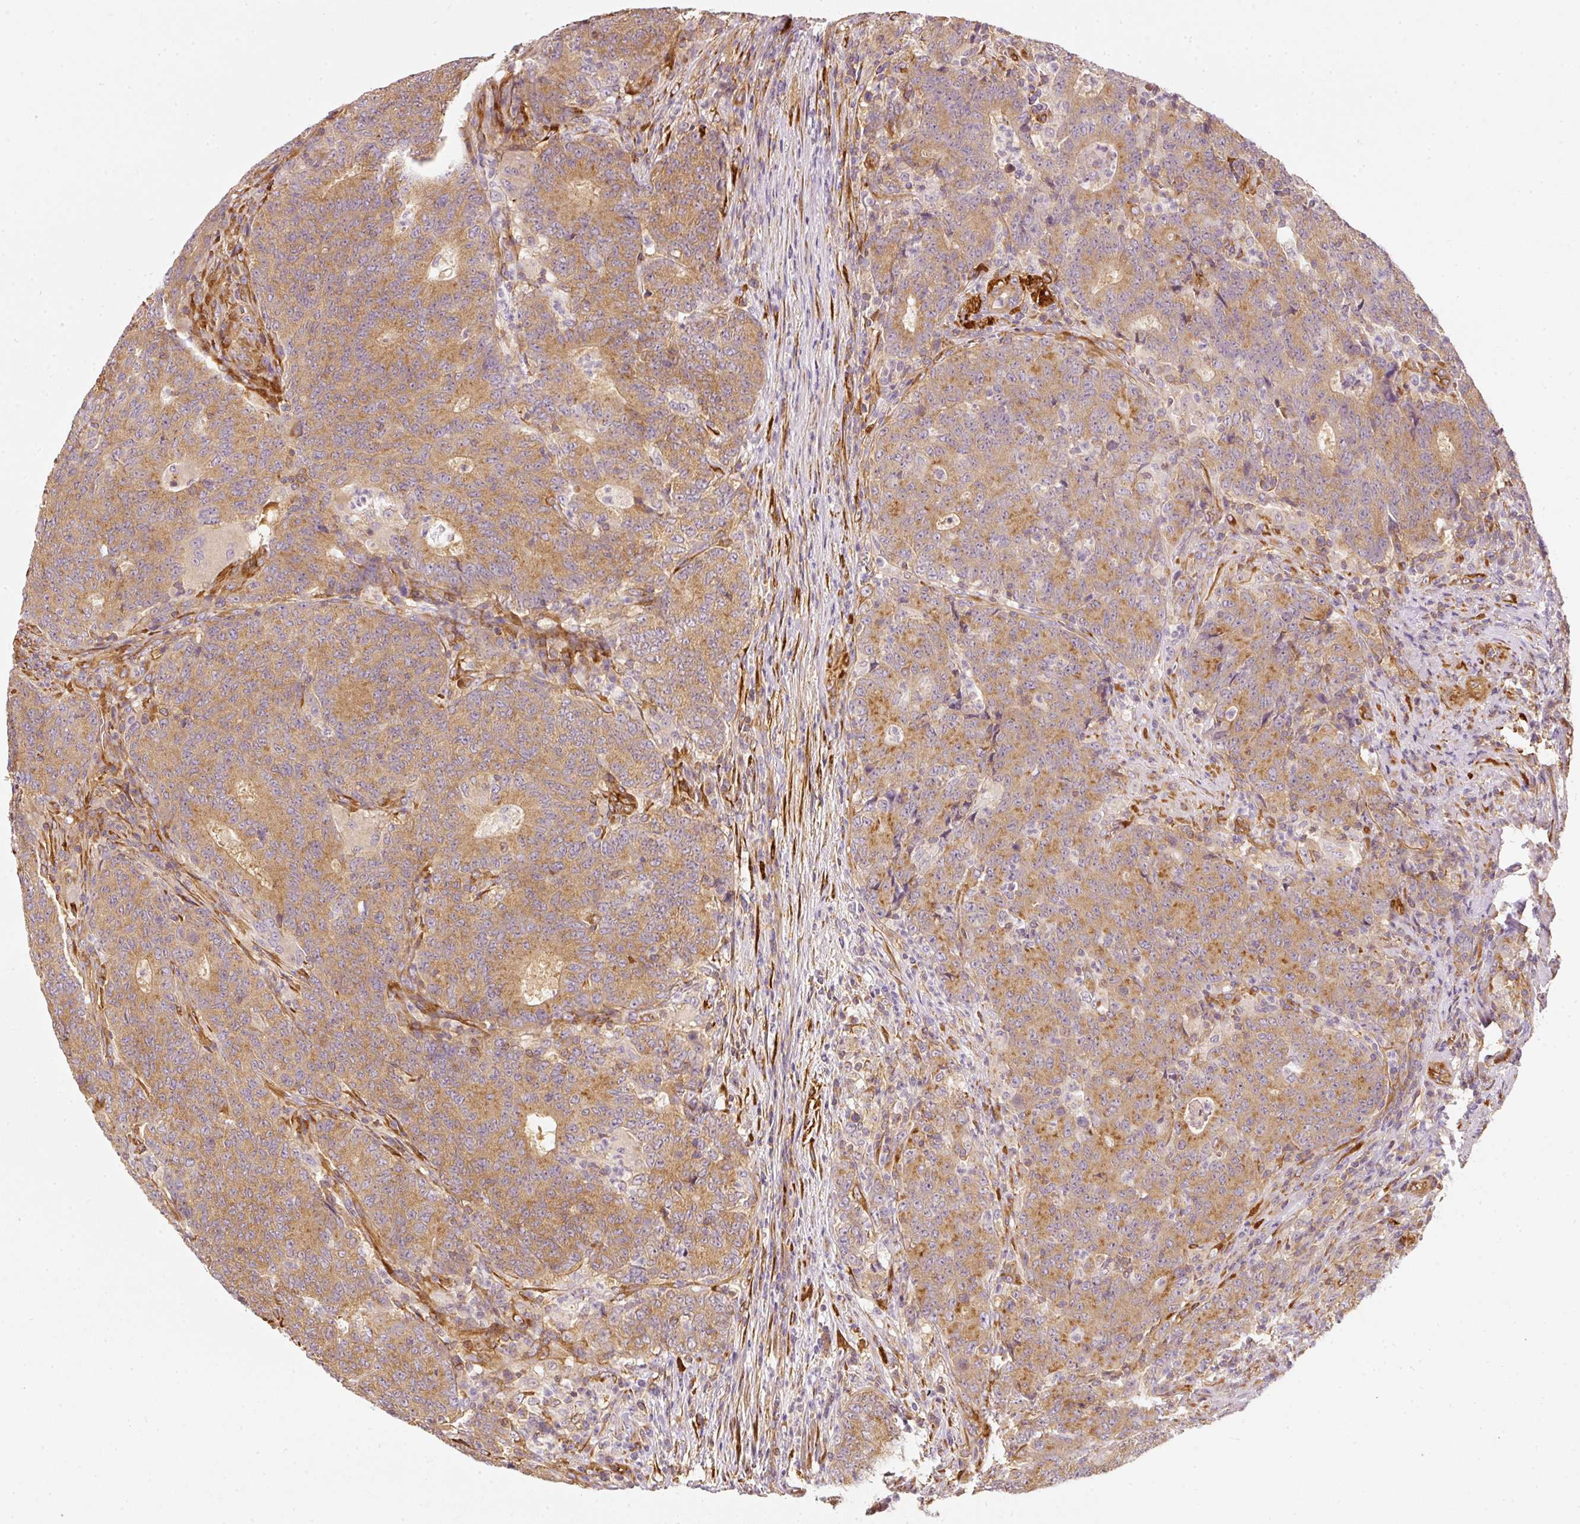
{"staining": {"intensity": "moderate", "quantity": ">75%", "location": "cytoplasmic/membranous"}, "tissue": "colorectal cancer", "cell_type": "Tumor cells", "image_type": "cancer", "snomed": [{"axis": "morphology", "description": "Adenocarcinoma, NOS"}, {"axis": "topography", "description": "Colon"}], "caption": "Adenocarcinoma (colorectal) stained with a brown dye reveals moderate cytoplasmic/membranous positive staining in approximately >75% of tumor cells.", "gene": "RNF167", "patient": {"sex": "female", "age": 75}}